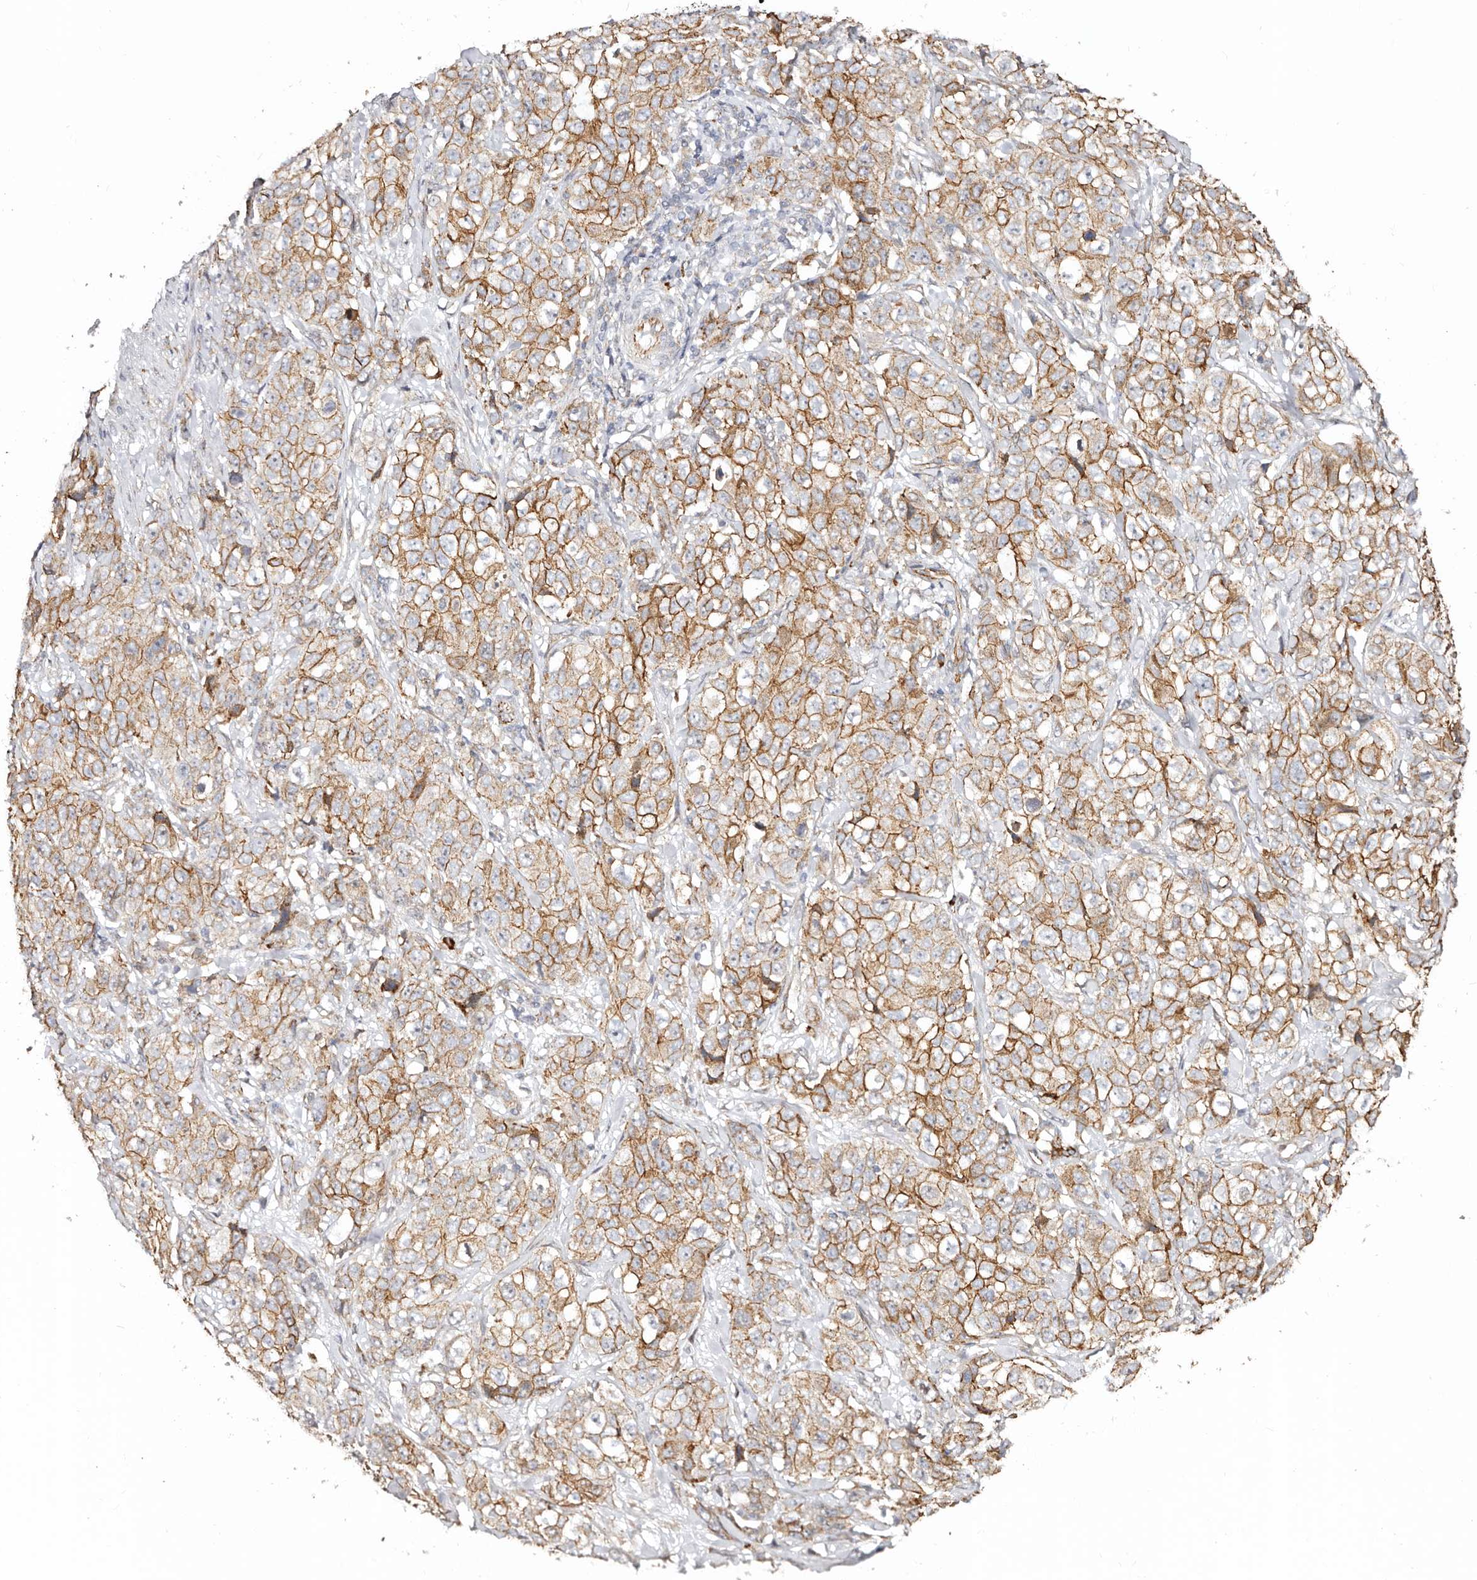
{"staining": {"intensity": "moderate", "quantity": ">75%", "location": "cytoplasmic/membranous"}, "tissue": "stomach cancer", "cell_type": "Tumor cells", "image_type": "cancer", "snomed": [{"axis": "morphology", "description": "Adenocarcinoma, NOS"}, {"axis": "topography", "description": "Stomach"}], "caption": "Immunohistochemistry (IHC) photomicrograph of human stomach adenocarcinoma stained for a protein (brown), which displays medium levels of moderate cytoplasmic/membranous expression in about >75% of tumor cells.", "gene": "CTNNB1", "patient": {"sex": "male", "age": 48}}